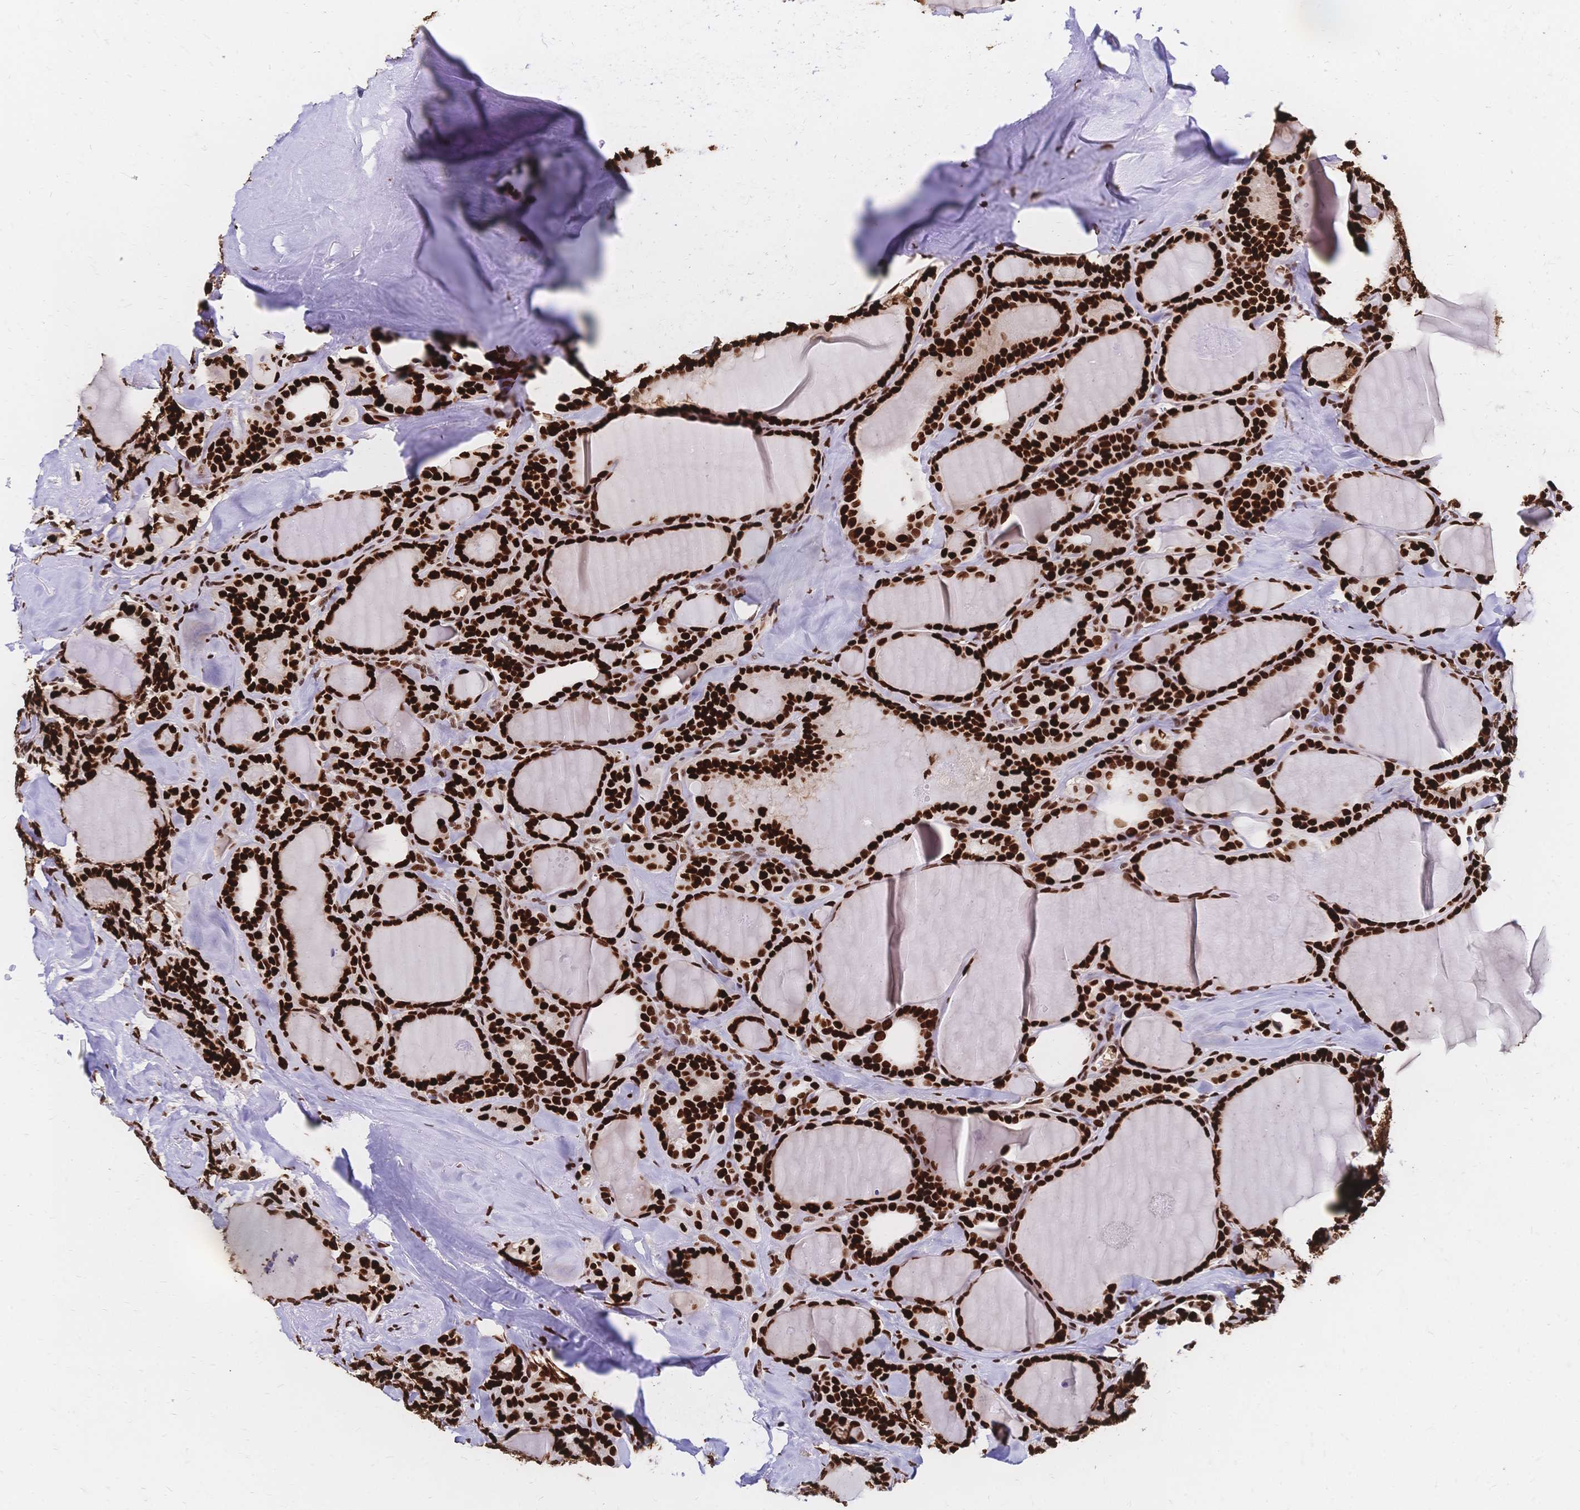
{"staining": {"intensity": "strong", "quantity": ">75%", "location": "nuclear"}, "tissue": "thyroid cancer", "cell_type": "Tumor cells", "image_type": "cancer", "snomed": [{"axis": "morphology", "description": "Papillary adenocarcinoma, NOS"}, {"axis": "topography", "description": "Thyroid gland"}], "caption": "This is an image of immunohistochemistry (IHC) staining of thyroid cancer (papillary adenocarcinoma), which shows strong staining in the nuclear of tumor cells.", "gene": "HDGF", "patient": {"sex": "male", "age": 30}}